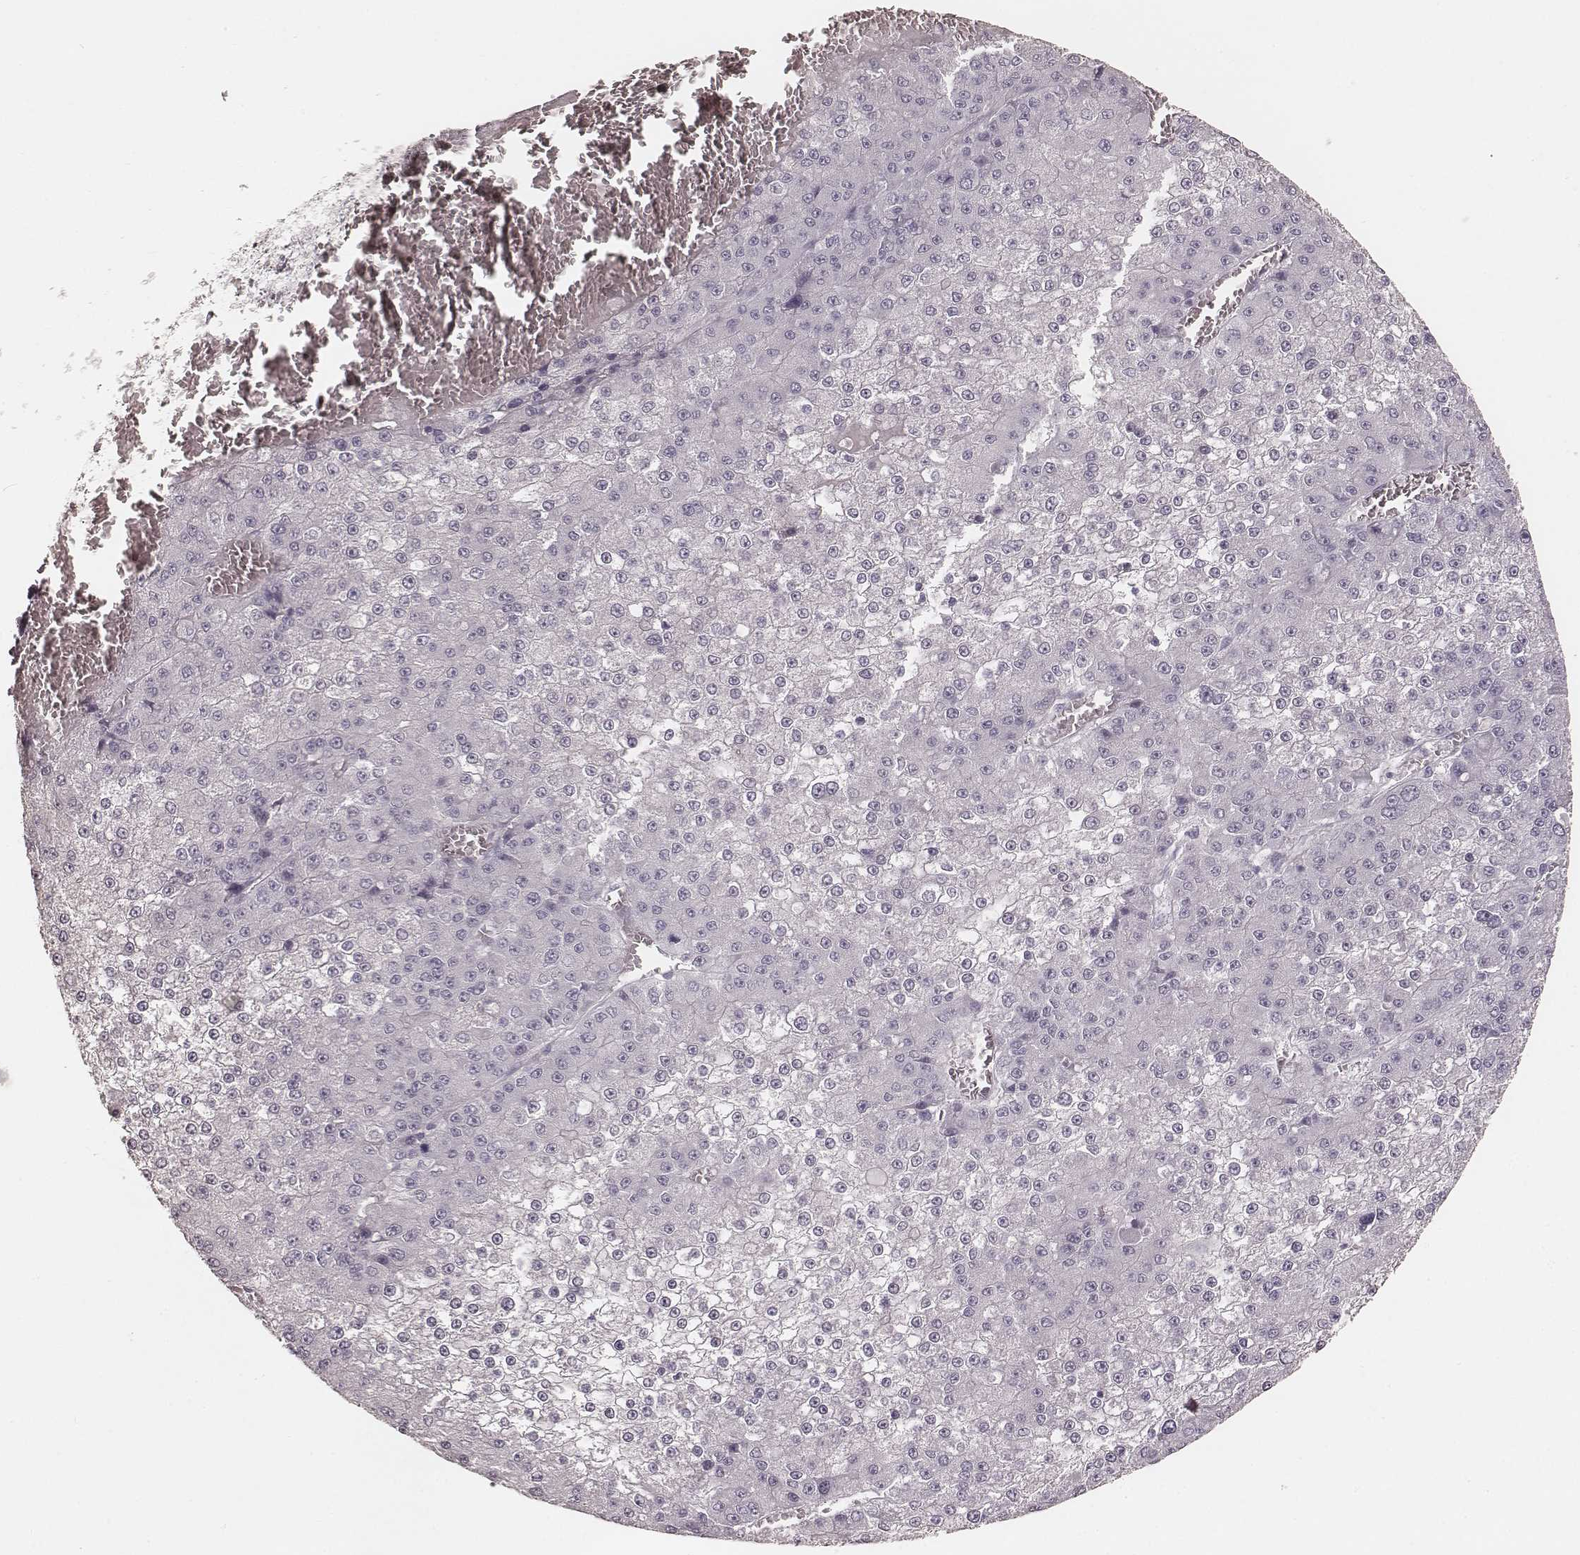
{"staining": {"intensity": "negative", "quantity": "none", "location": "none"}, "tissue": "liver cancer", "cell_type": "Tumor cells", "image_type": "cancer", "snomed": [{"axis": "morphology", "description": "Carcinoma, Hepatocellular, NOS"}, {"axis": "topography", "description": "Liver"}], "caption": "IHC of hepatocellular carcinoma (liver) demonstrates no staining in tumor cells.", "gene": "KRT26", "patient": {"sex": "female", "age": 73}}